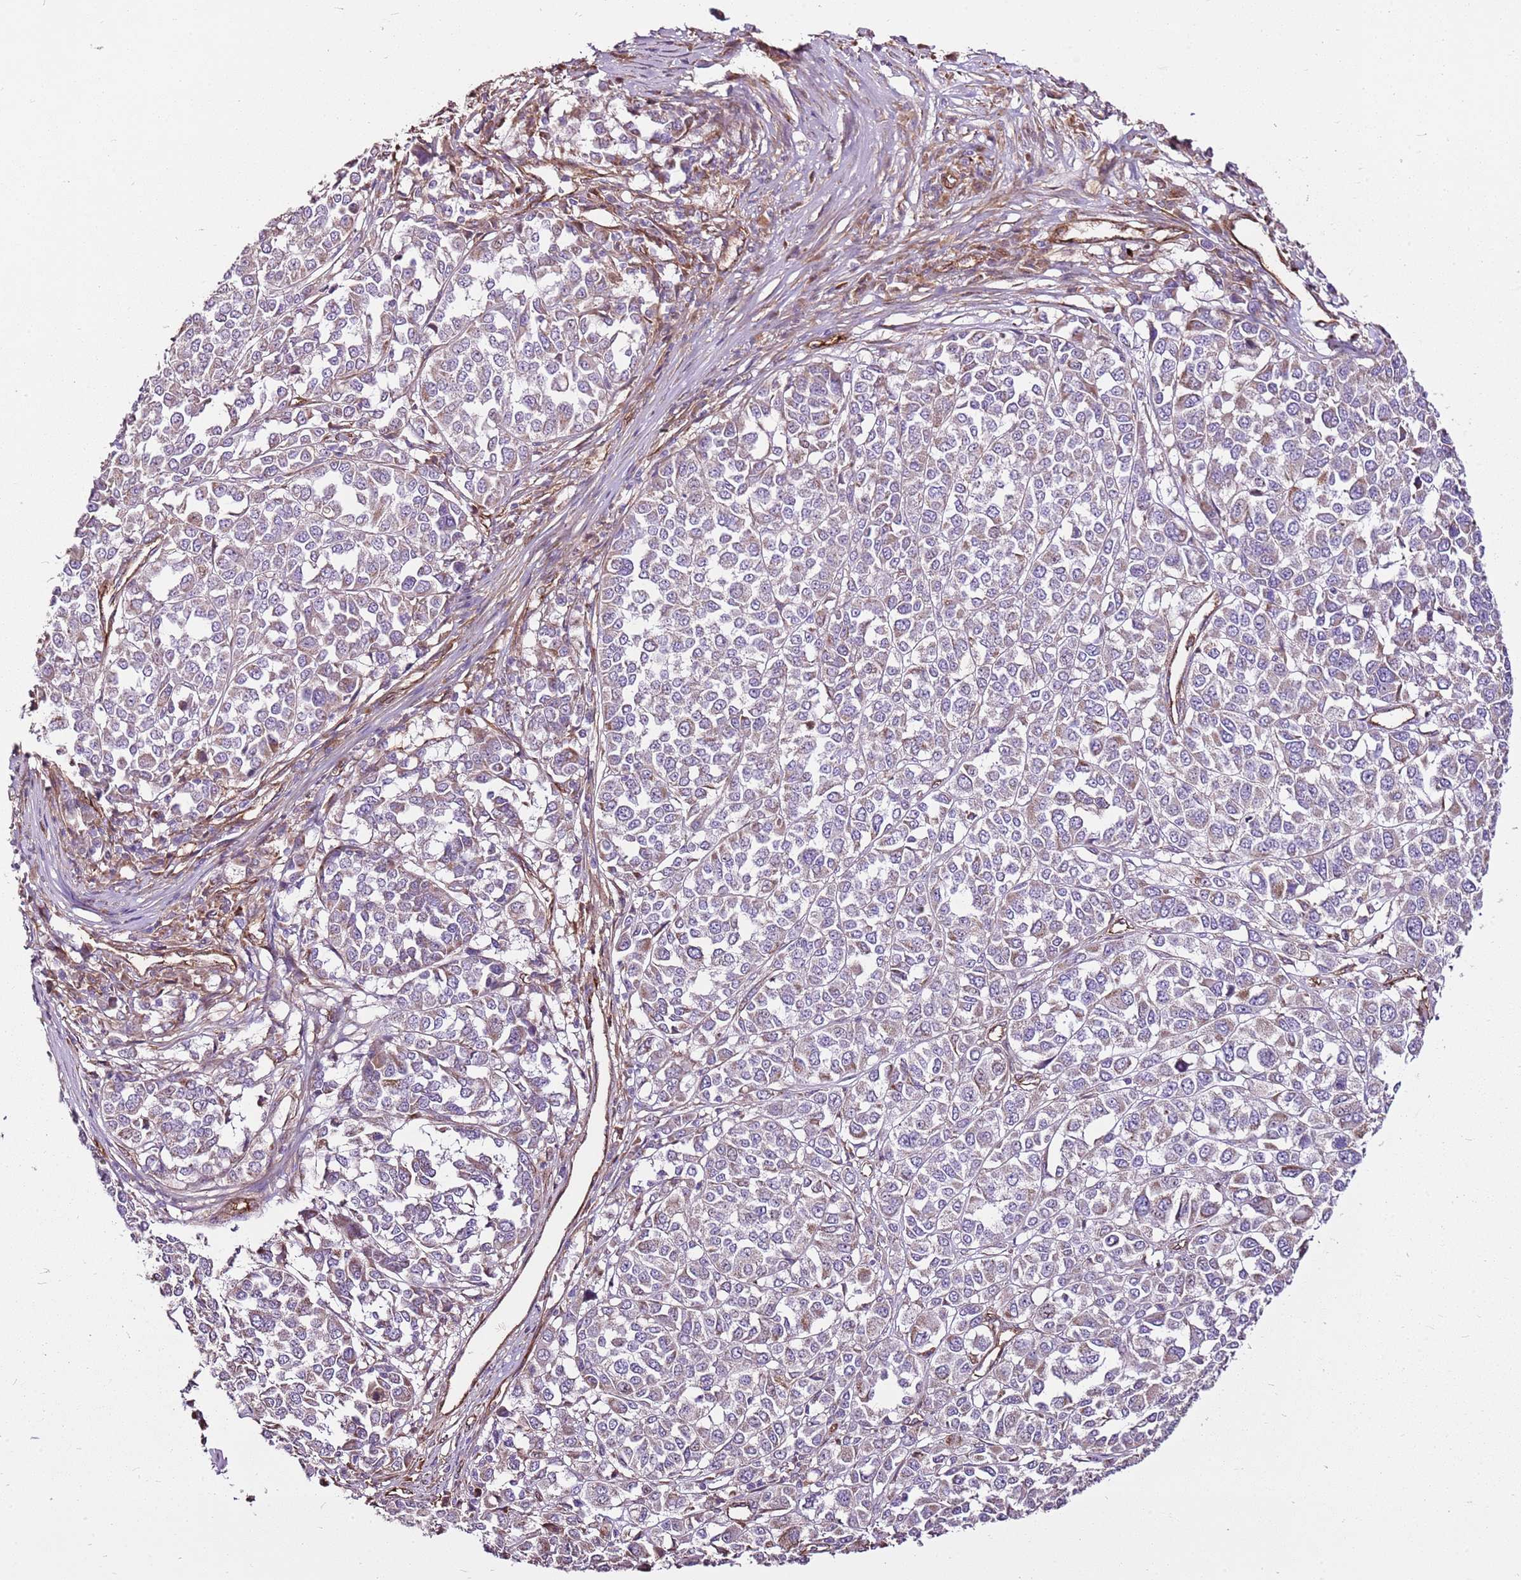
{"staining": {"intensity": "weak", "quantity": "<25%", "location": "cytoplasmic/membranous"}, "tissue": "melanoma", "cell_type": "Tumor cells", "image_type": "cancer", "snomed": [{"axis": "morphology", "description": "Malignant melanoma, Metastatic site"}, {"axis": "topography", "description": "Lymph node"}], "caption": "The micrograph reveals no significant expression in tumor cells of melanoma.", "gene": "ZNF827", "patient": {"sex": "male", "age": 44}}